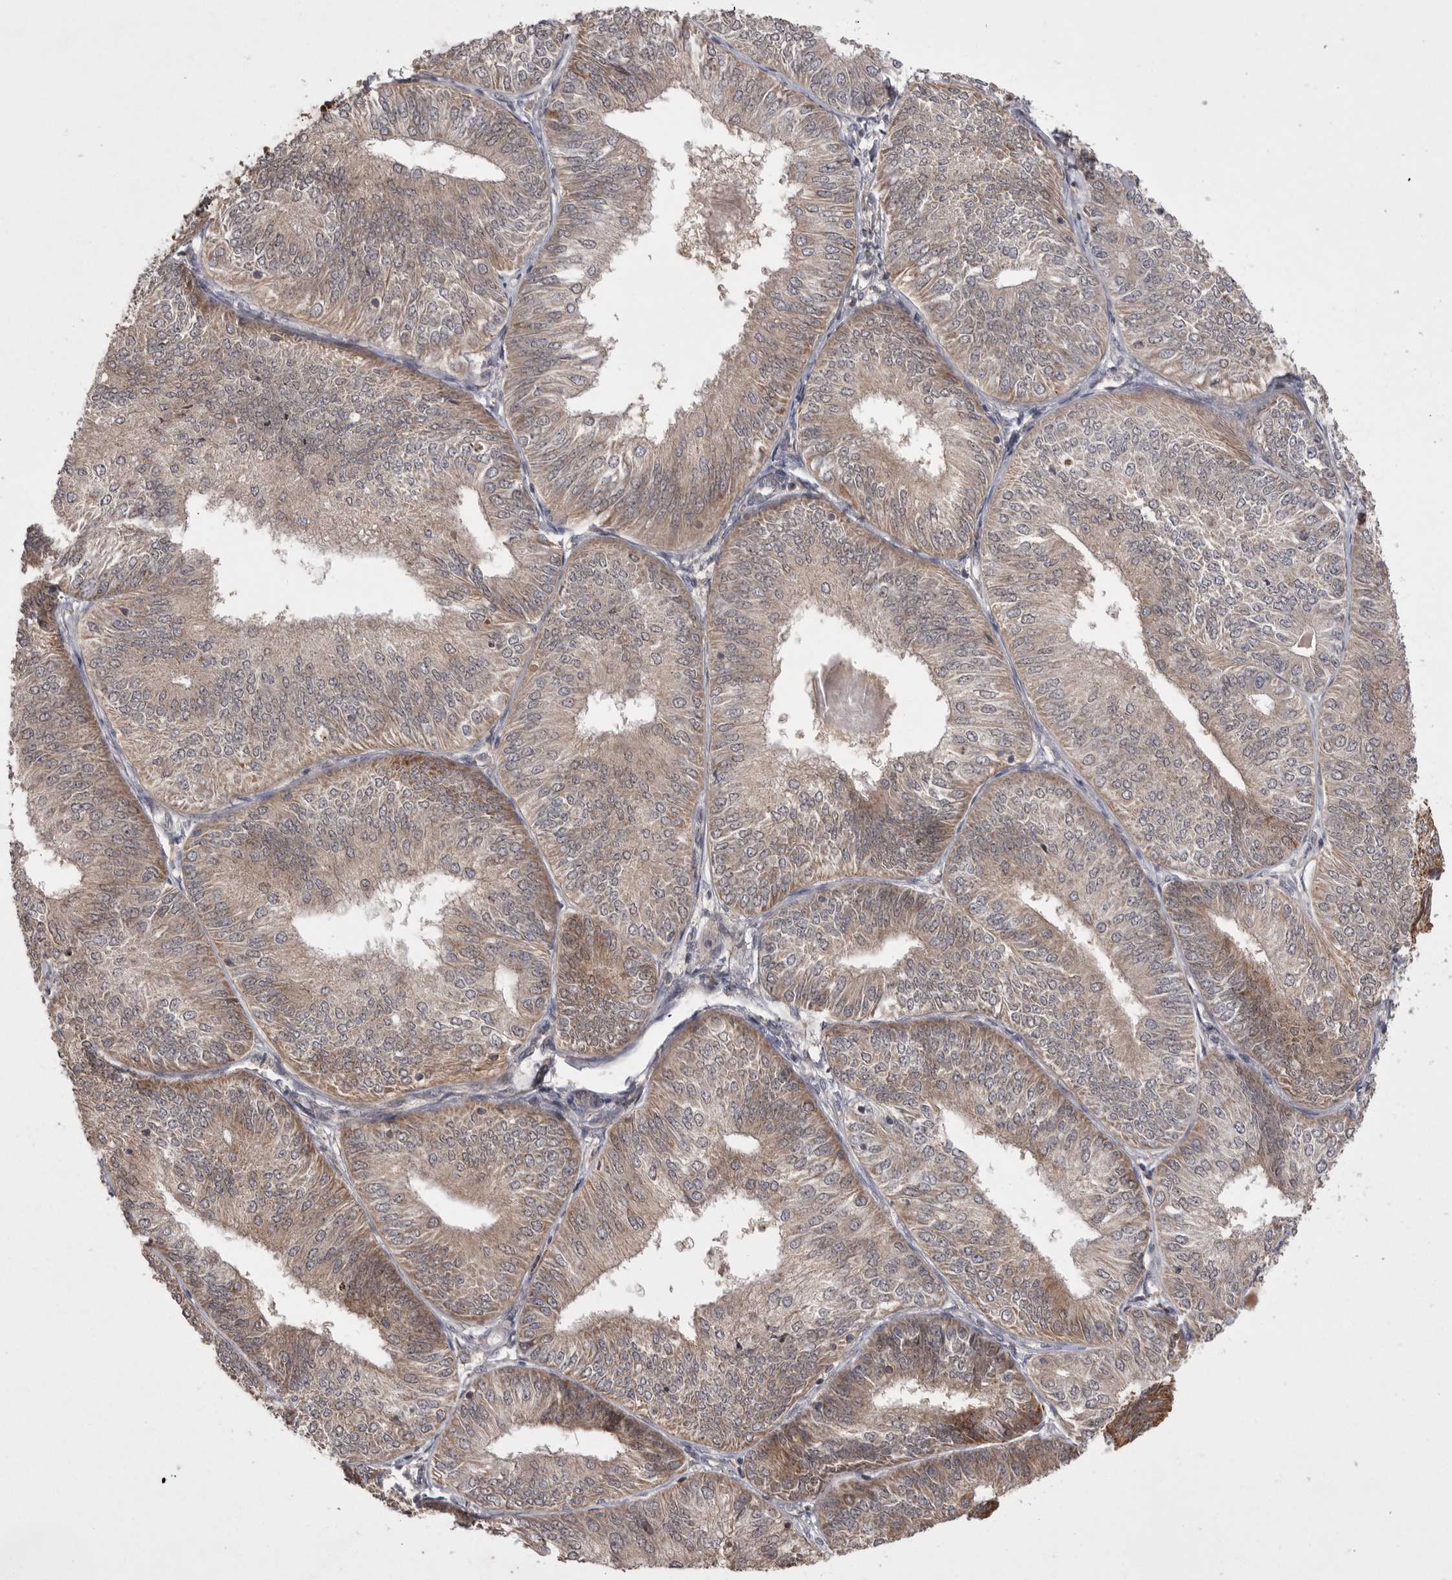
{"staining": {"intensity": "moderate", "quantity": ">75%", "location": "cytoplasmic/membranous"}, "tissue": "endometrial cancer", "cell_type": "Tumor cells", "image_type": "cancer", "snomed": [{"axis": "morphology", "description": "Adenocarcinoma, NOS"}, {"axis": "topography", "description": "Endometrium"}], "caption": "Endometrial cancer stained with immunohistochemistry (IHC) demonstrates moderate cytoplasmic/membranous staining in approximately >75% of tumor cells.", "gene": "KYAT3", "patient": {"sex": "female", "age": 58}}